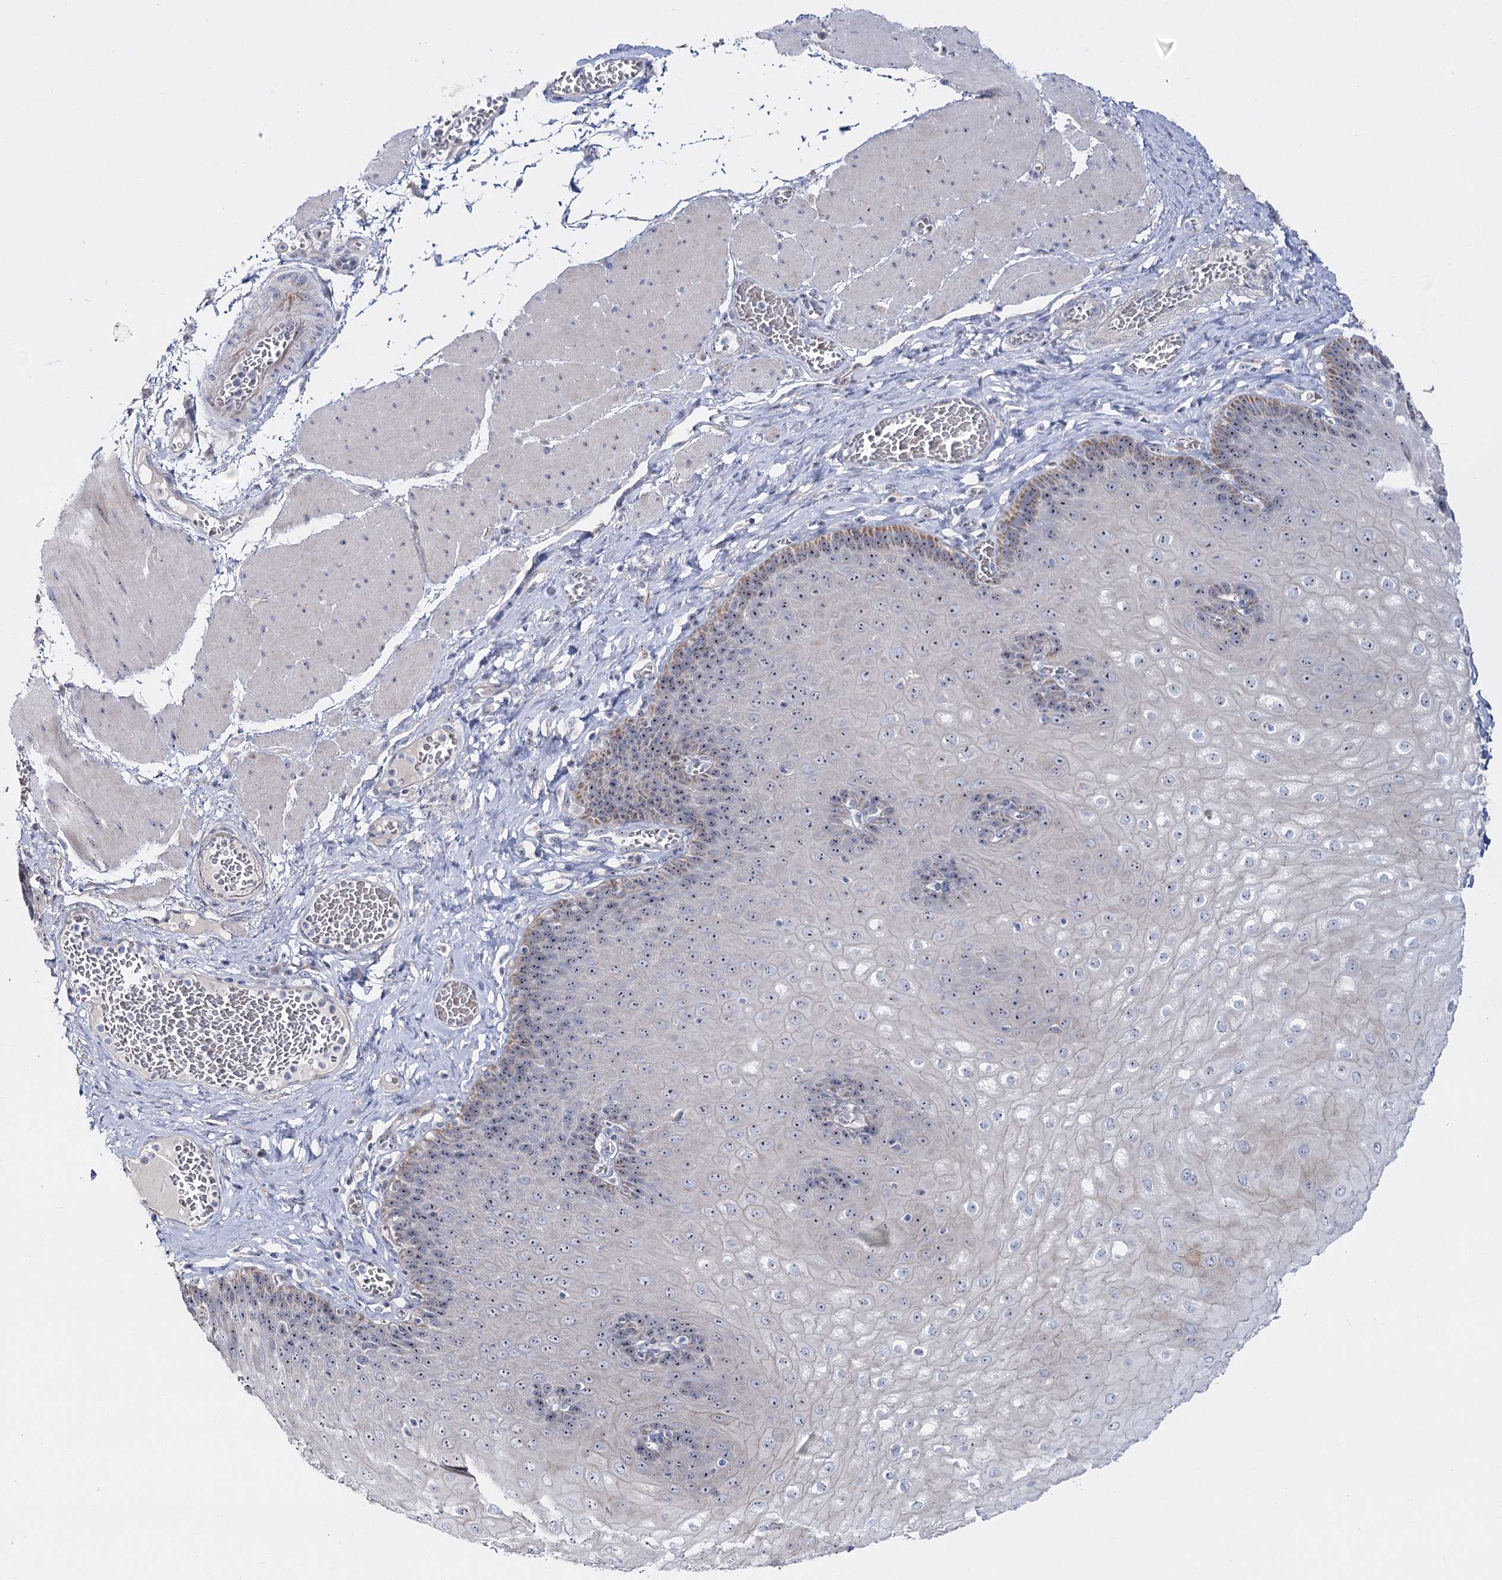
{"staining": {"intensity": "moderate", "quantity": "<25%", "location": "cytoplasmic/membranous,nuclear"}, "tissue": "esophagus", "cell_type": "Squamous epithelial cells", "image_type": "normal", "snomed": [{"axis": "morphology", "description": "Normal tissue, NOS"}, {"axis": "topography", "description": "Esophagus"}], "caption": "The histopathology image demonstrates a brown stain indicating the presence of a protein in the cytoplasmic/membranous,nuclear of squamous epithelial cells in esophagus. (Stains: DAB (3,3'-diaminobenzidine) in brown, nuclei in blue, Microscopy: brightfield microscopy at high magnification).", "gene": "SUOX", "patient": {"sex": "male", "age": 60}}